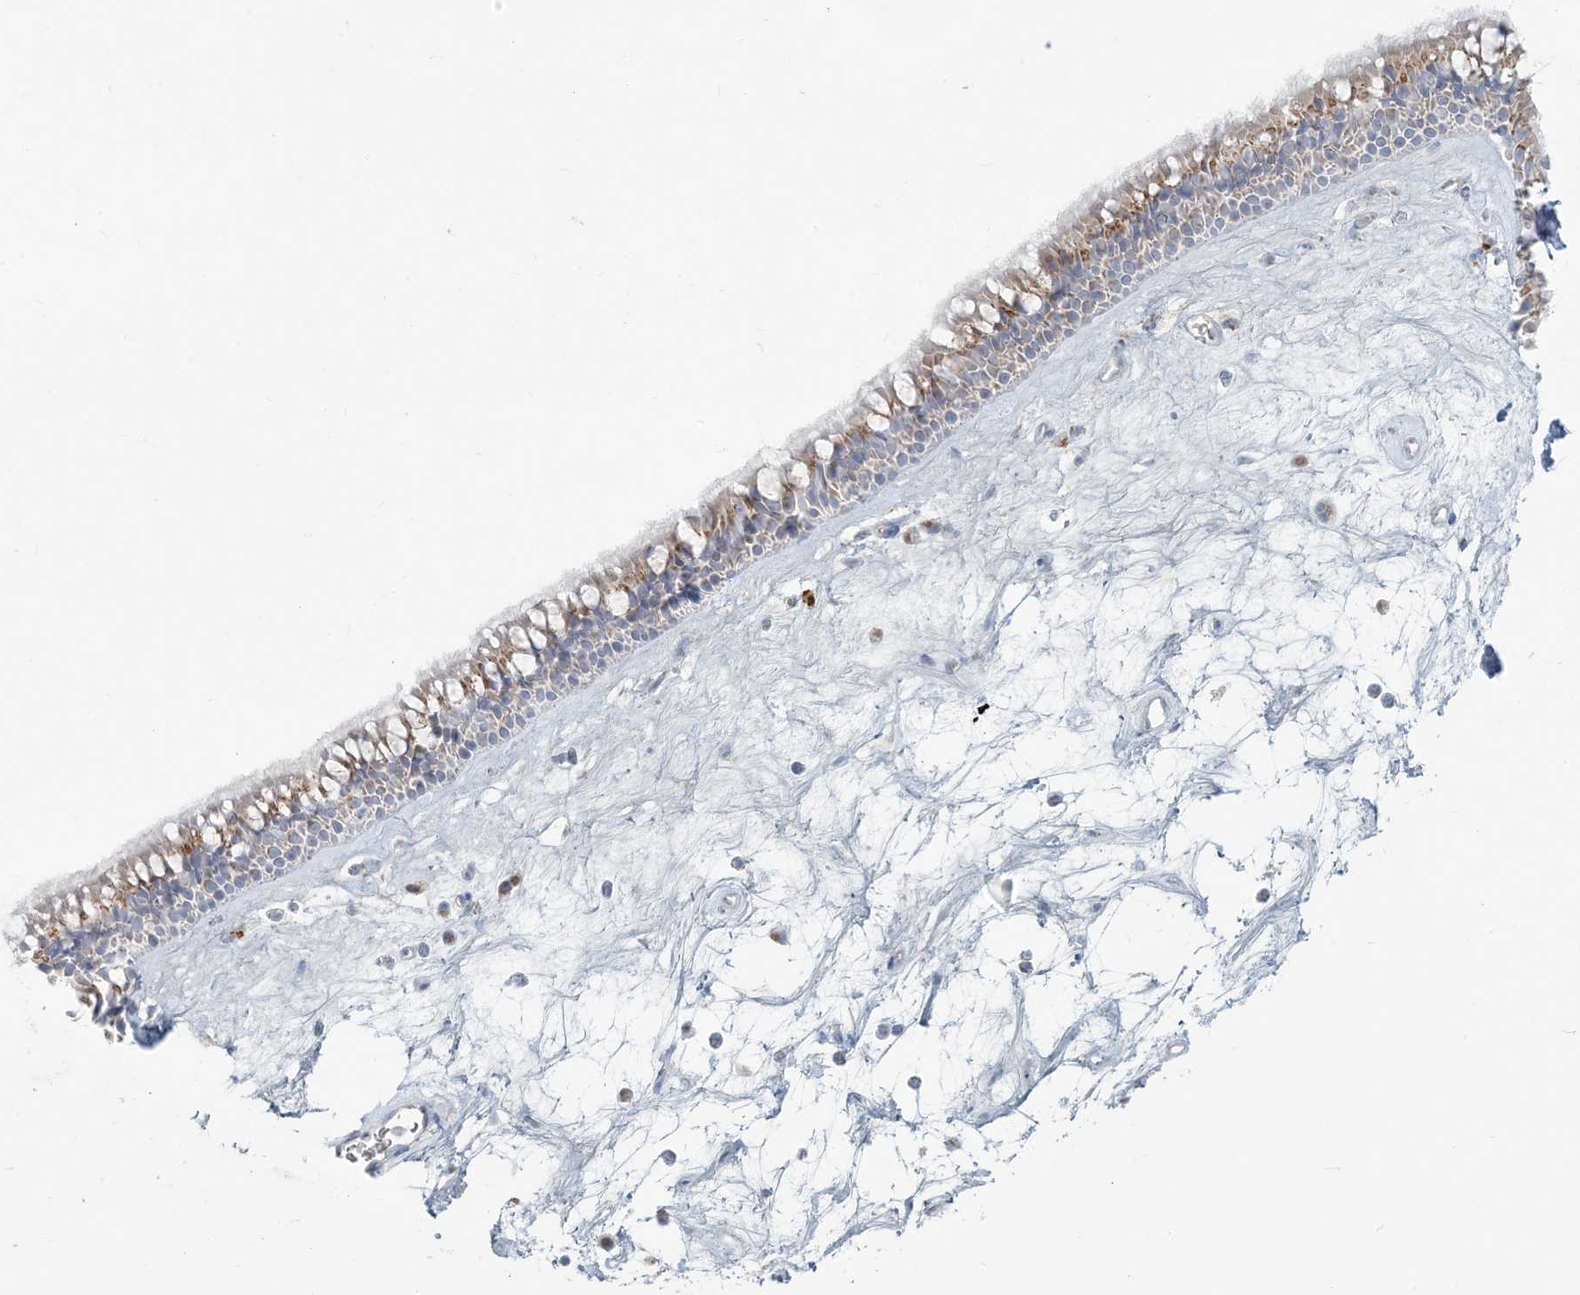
{"staining": {"intensity": "weak", "quantity": "25%-75%", "location": "cytoplasmic/membranous"}, "tissue": "nasopharynx", "cell_type": "Respiratory epithelial cells", "image_type": "normal", "snomed": [{"axis": "morphology", "description": "Normal tissue, NOS"}, {"axis": "topography", "description": "Nasopharynx"}], "caption": "About 25%-75% of respiratory epithelial cells in benign human nasopharynx show weak cytoplasmic/membranous protein expression as visualized by brown immunohistochemical staining.", "gene": "SCML1", "patient": {"sex": "male", "age": 64}}